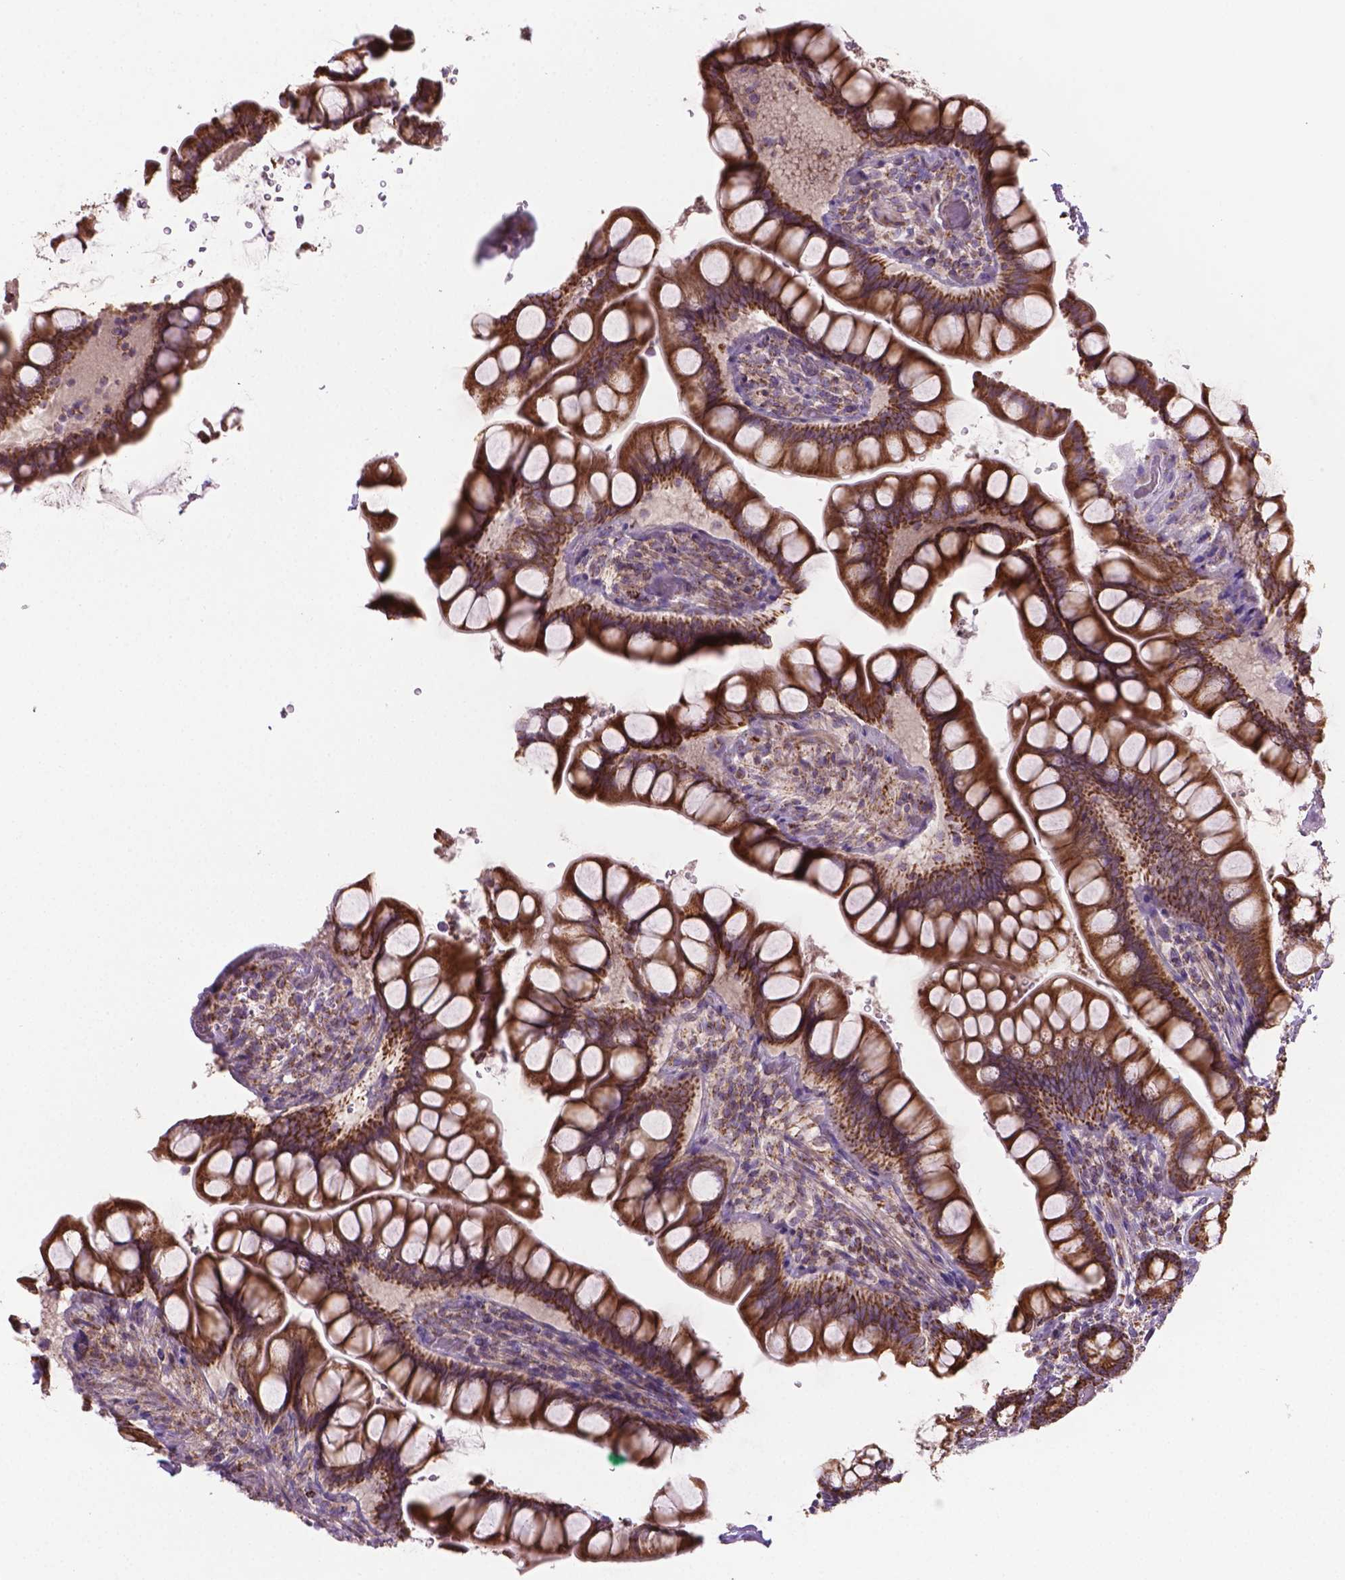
{"staining": {"intensity": "strong", "quantity": ">75%", "location": "cytoplasmic/membranous"}, "tissue": "small intestine", "cell_type": "Glandular cells", "image_type": "normal", "snomed": [{"axis": "morphology", "description": "Normal tissue, NOS"}, {"axis": "topography", "description": "Small intestine"}], "caption": "Protein analysis of normal small intestine exhibits strong cytoplasmic/membranous positivity in approximately >75% of glandular cells.", "gene": "PIBF1", "patient": {"sex": "male", "age": 70}}